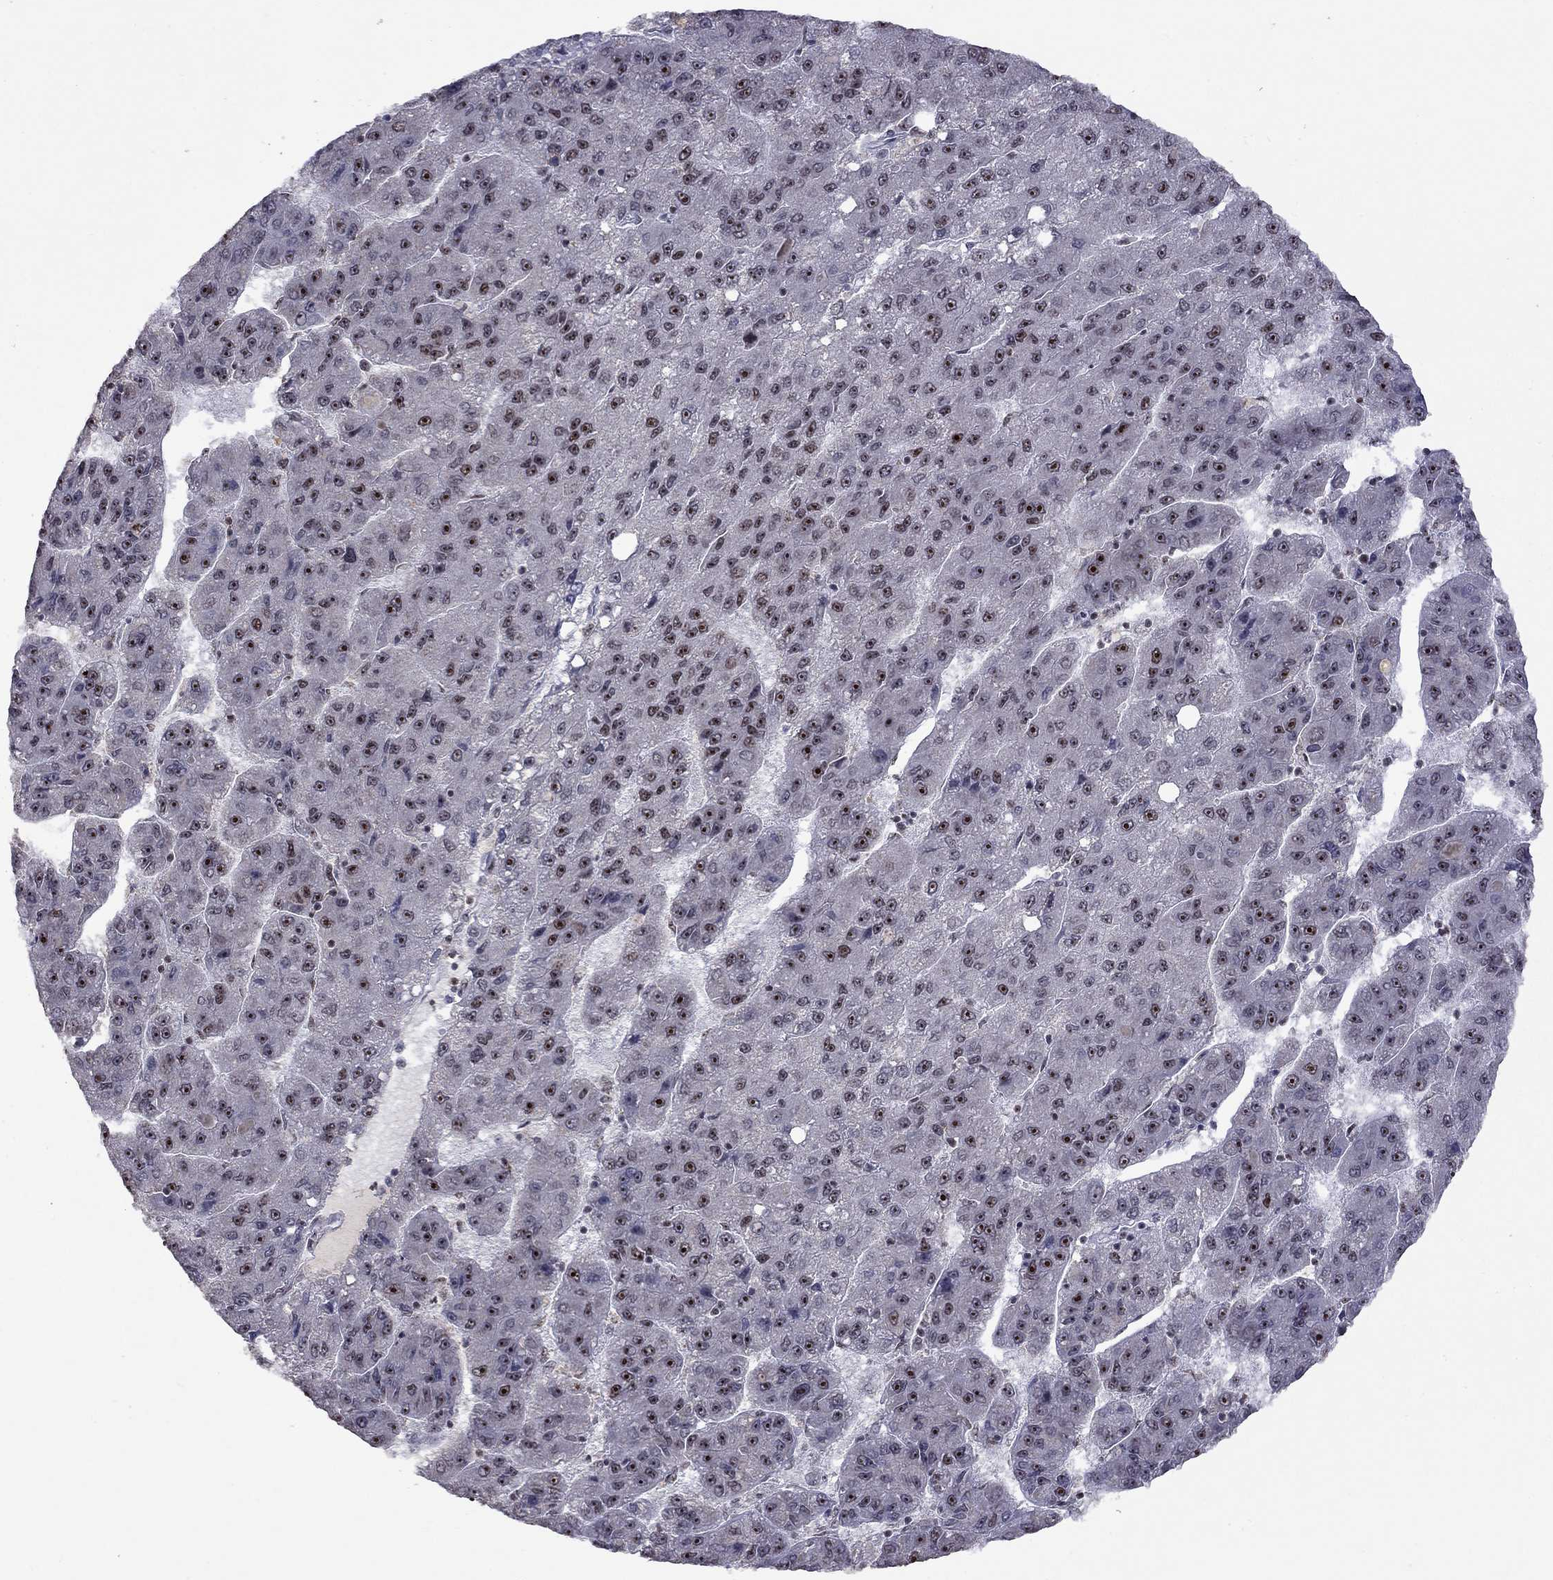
{"staining": {"intensity": "strong", "quantity": "25%-75%", "location": "nuclear"}, "tissue": "liver cancer", "cell_type": "Tumor cells", "image_type": "cancer", "snomed": [{"axis": "morphology", "description": "Carcinoma, Hepatocellular, NOS"}, {"axis": "topography", "description": "Liver"}], "caption": "Tumor cells exhibit high levels of strong nuclear positivity in about 25%-75% of cells in liver cancer. (brown staining indicates protein expression, while blue staining denotes nuclei).", "gene": "SPOUT1", "patient": {"sex": "female", "age": 82}}